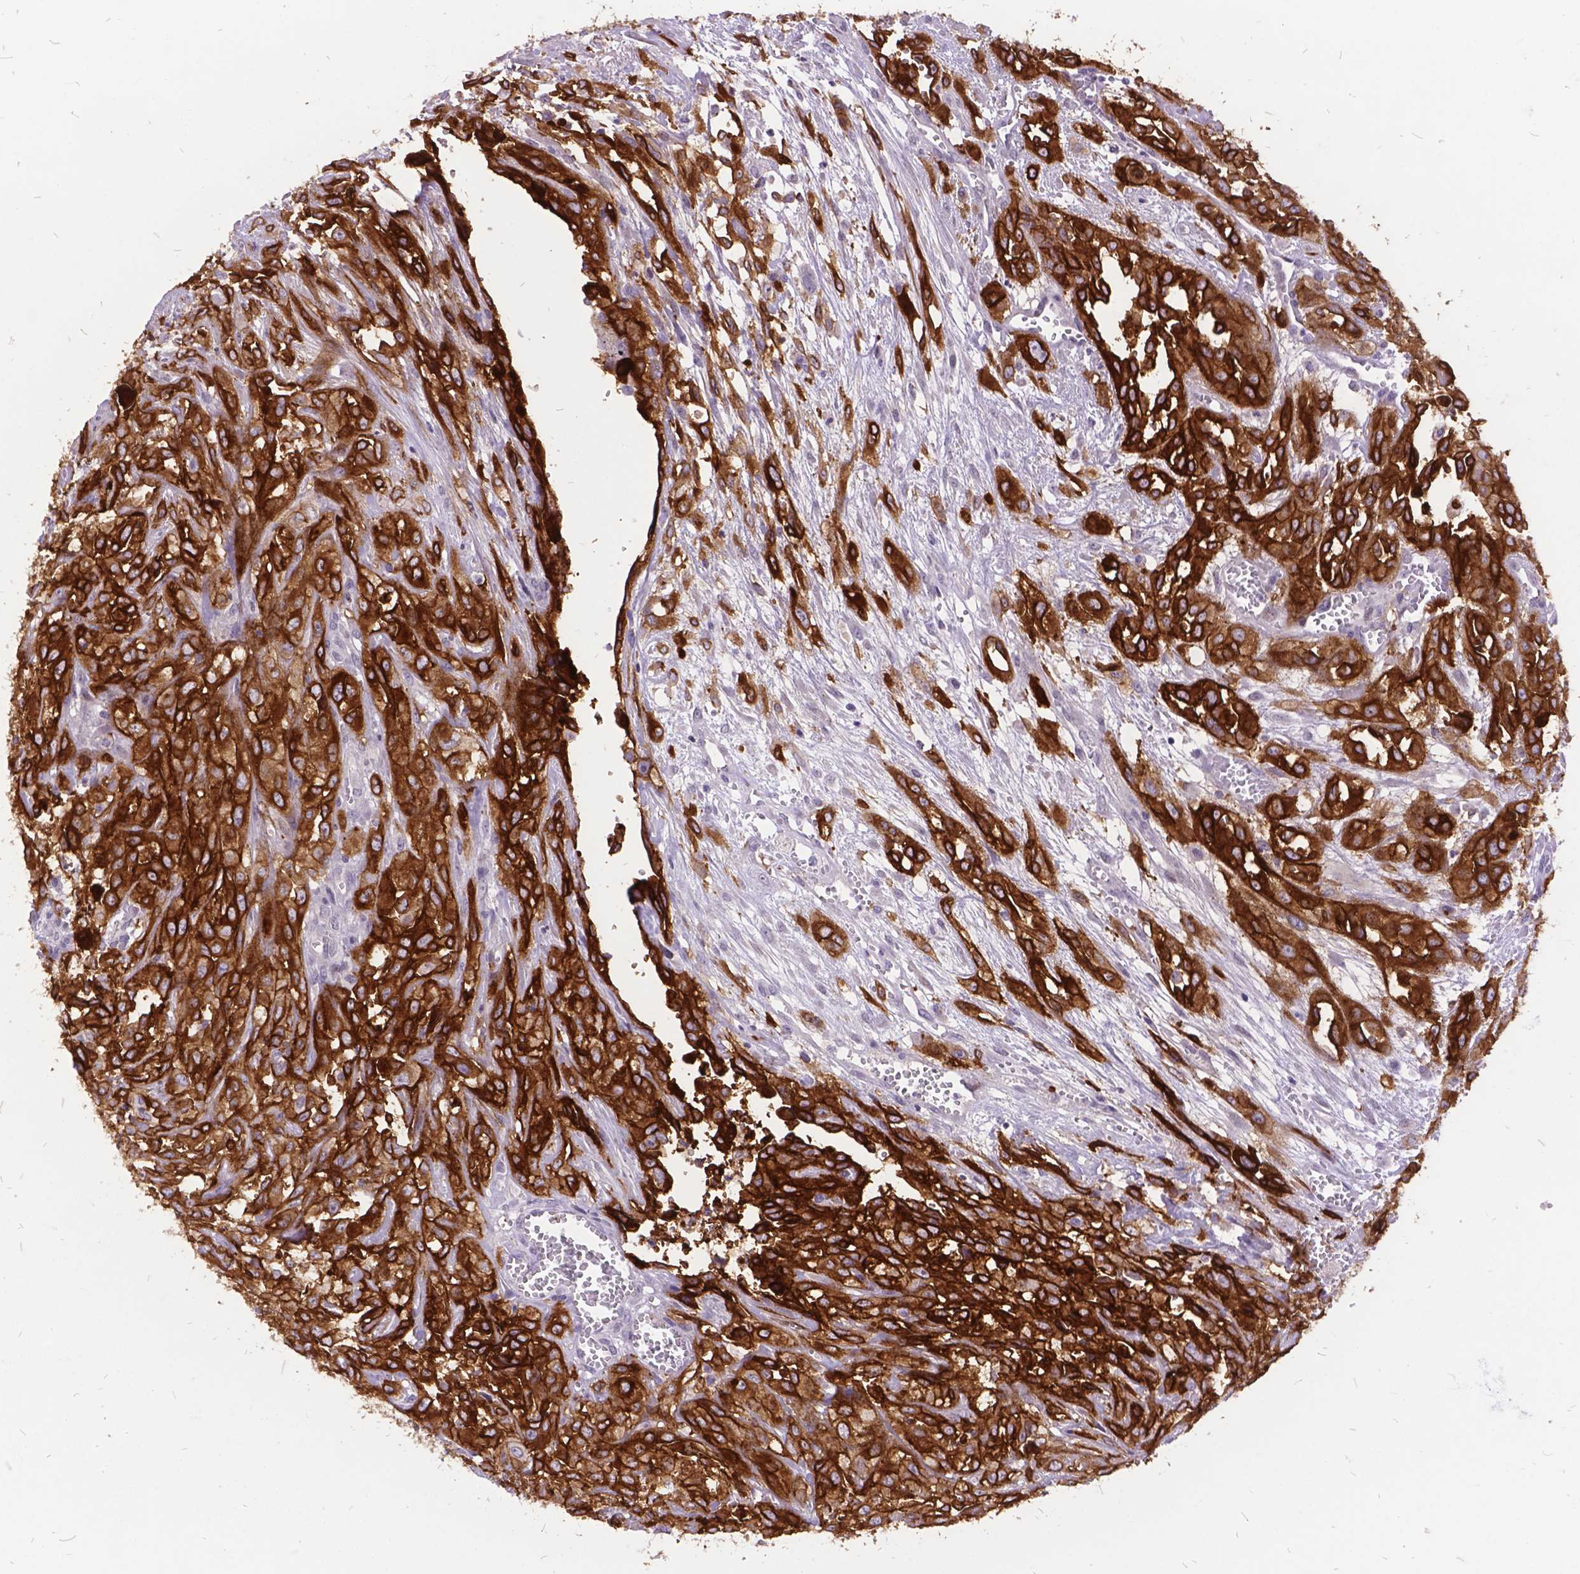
{"staining": {"intensity": "strong", "quantity": "25%-75%", "location": "cytoplasmic/membranous"}, "tissue": "urothelial cancer", "cell_type": "Tumor cells", "image_type": "cancer", "snomed": [{"axis": "morphology", "description": "Urothelial carcinoma, High grade"}, {"axis": "topography", "description": "Urinary bladder"}], "caption": "Urothelial cancer was stained to show a protein in brown. There is high levels of strong cytoplasmic/membranous expression in approximately 25%-75% of tumor cells.", "gene": "ITGB6", "patient": {"sex": "male", "age": 67}}